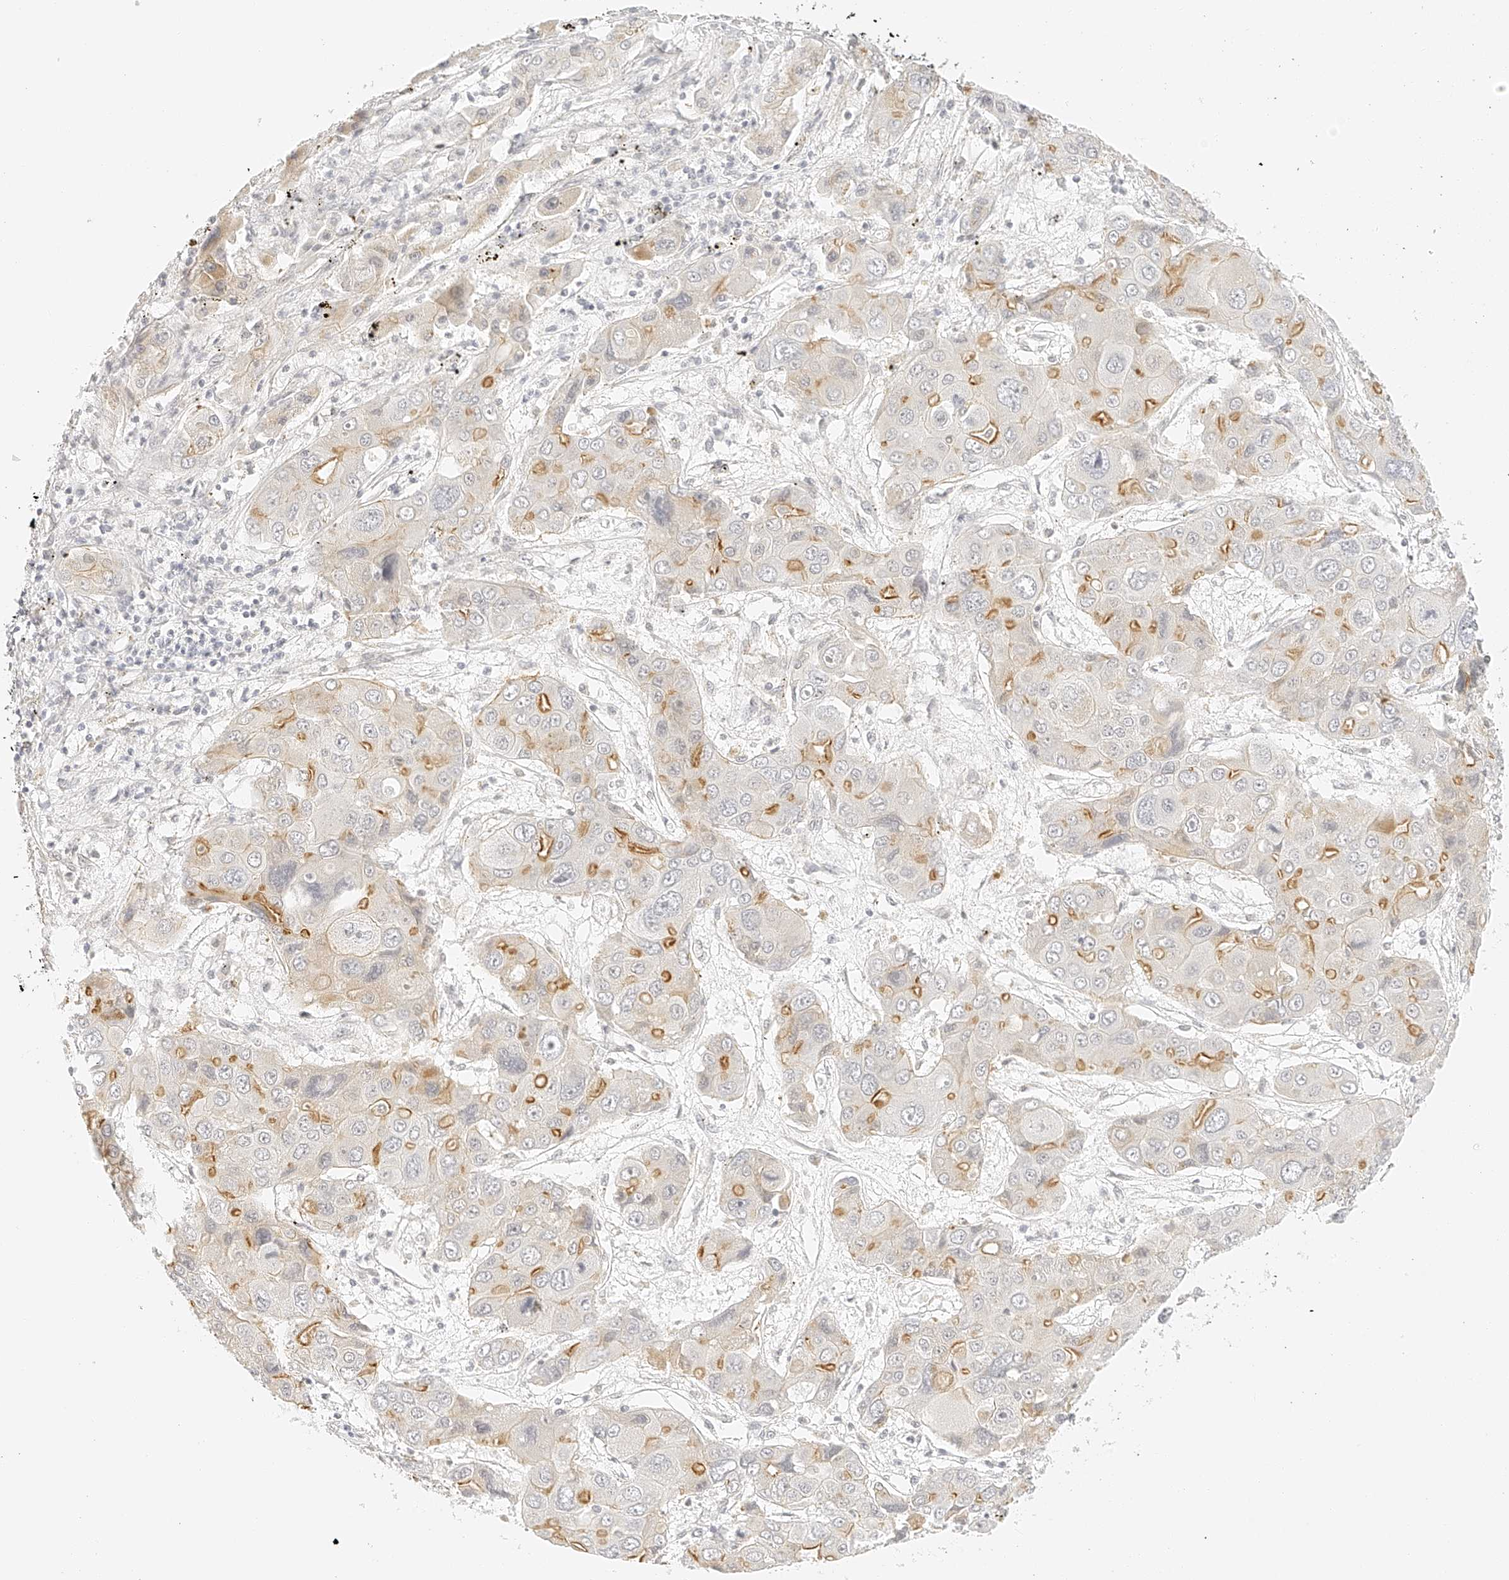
{"staining": {"intensity": "moderate", "quantity": "25%-75%", "location": "cytoplasmic/membranous"}, "tissue": "liver cancer", "cell_type": "Tumor cells", "image_type": "cancer", "snomed": [{"axis": "morphology", "description": "Cholangiocarcinoma"}, {"axis": "topography", "description": "Liver"}], "caption": "Brown immunohistochemical staining in human liver cancer (cholangiocarcinoma) demonstrates moderate cytoplasmic/membranous expression in approximately 25%-75% of tumor cells.", "gene": "ZFP69", "patient": {"sex": "male", "age": 67}}